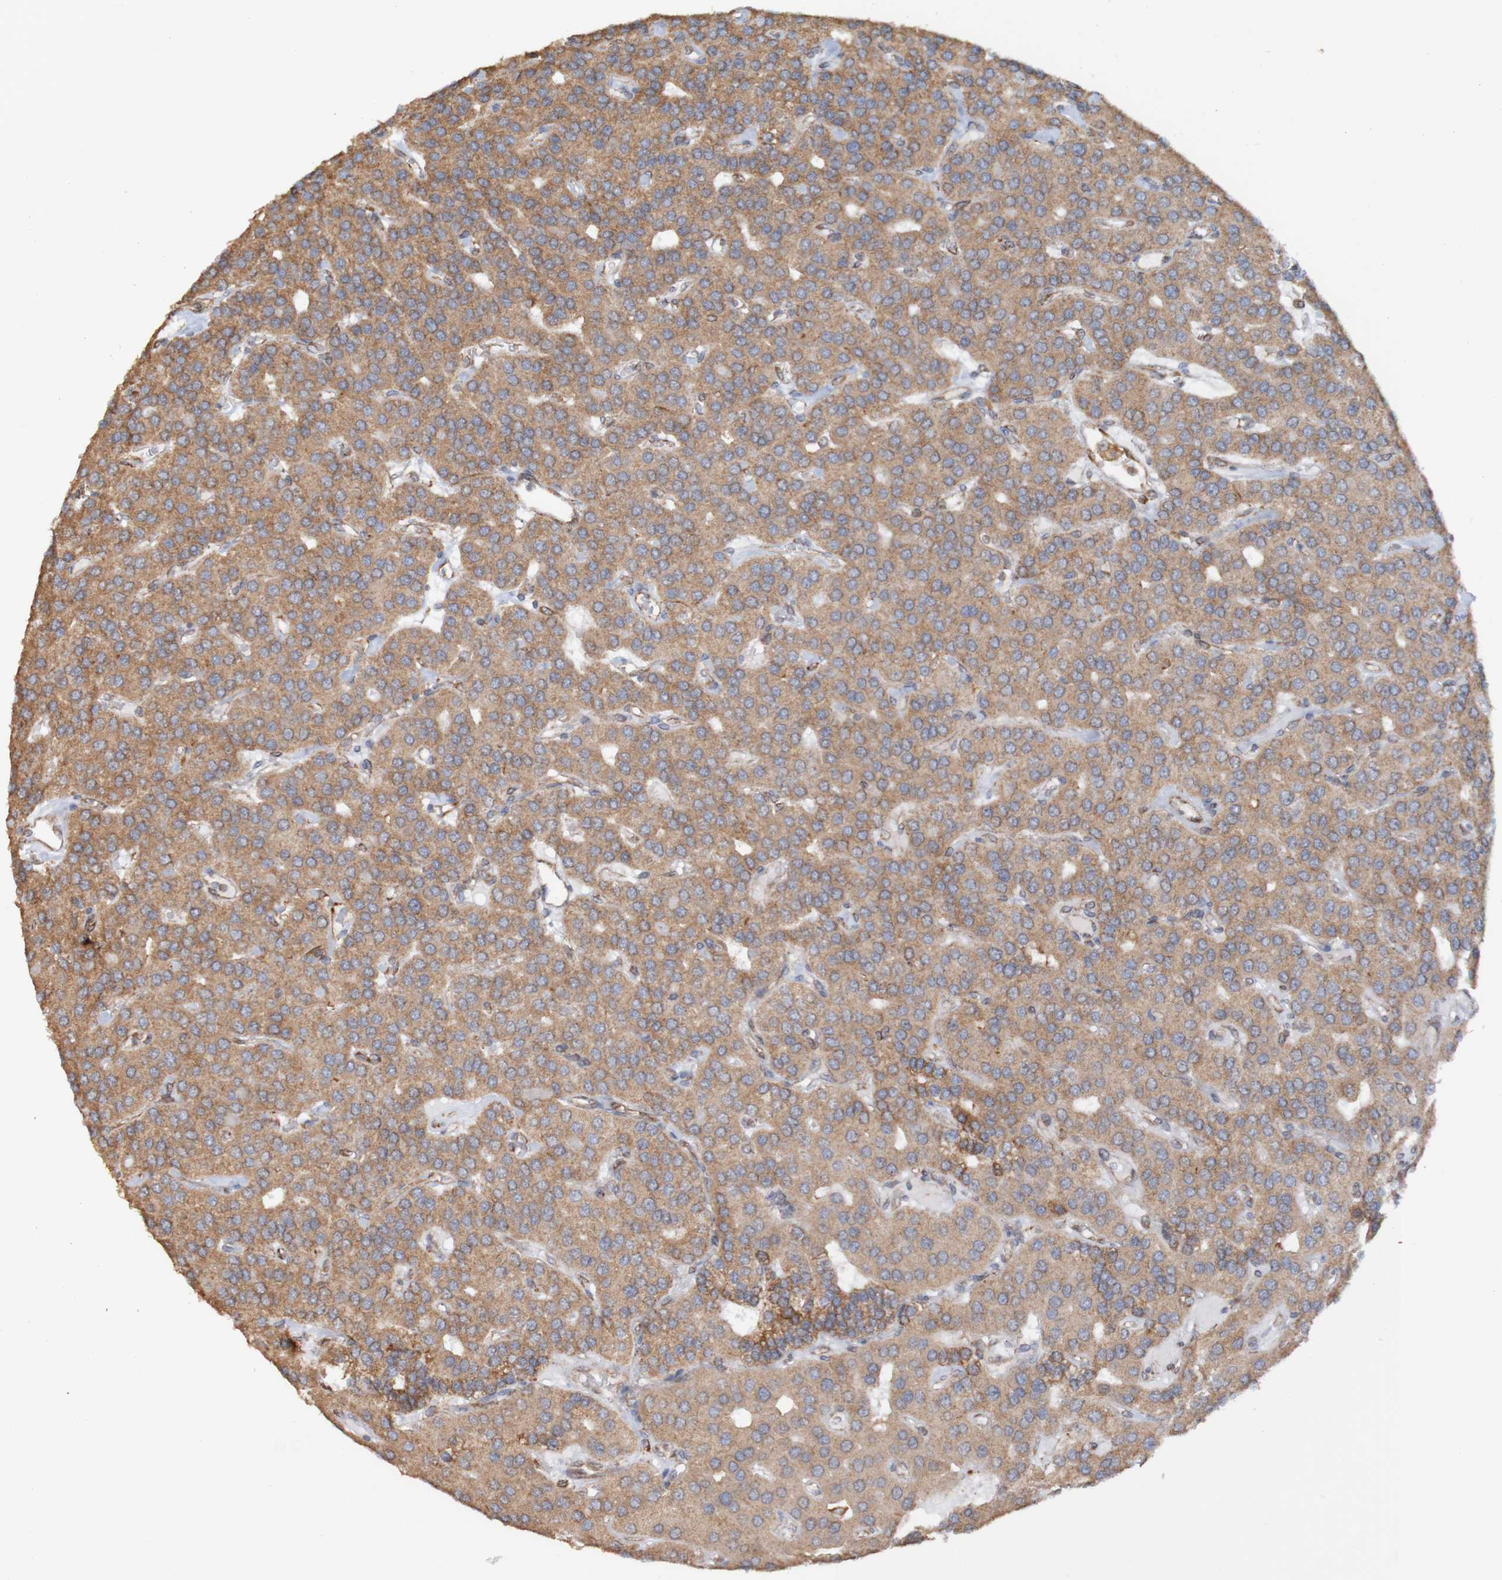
{"staining": {"intensity": "moderate", "quantity": ">75%", "location": "cytoplasmic/membranous"}, "tissue": "parathyroid gland", "cell_type": "Glandular cells", "image_type": "normal", "snomed": [{"axis": "morphology", "description": "Normal tissue, NOS"}, {"axis": "morphology", "description": "Adenoma, NOS"}, {"axis": "topography", "description": "Parathyroid gland"}], "caption": "High-magnification brightfield microscopy of unremarkable parathyroid gland stained with DAB (brown) and counterstained with hematoxylin (blue). glandular cells exhibit moderate cytoplasmic/membranous staining is seen in about>75% of cells. Immunohistochemistry stains the protein in brown and the nuclei are stained blue.", "gene": "PDIA3", "patient": {"sex": "female", "age": 86}}